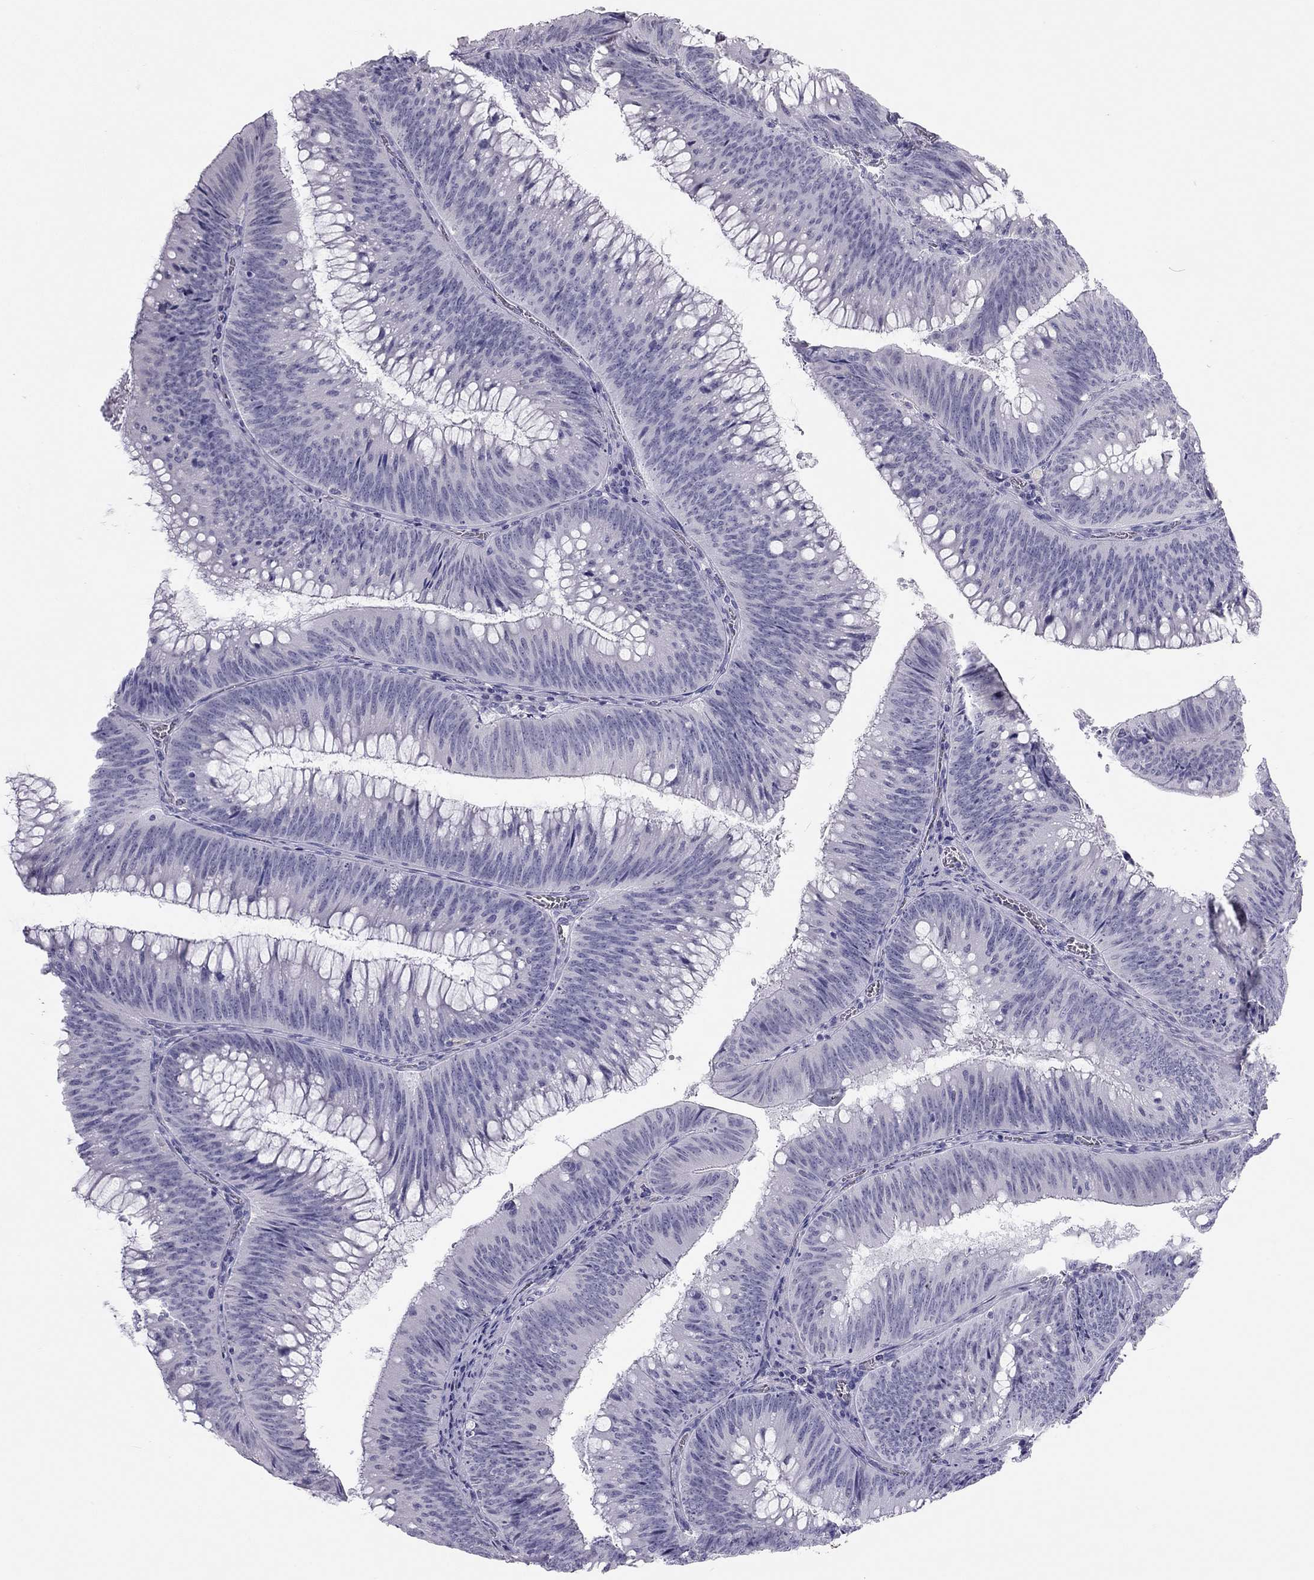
{"staining": {"intensity": "negative", "quantity": "none", "location": "none"}, "tissue": "colorectal cancer", "cell_type": "Tumor cells", "image_type": "cancer", "snomed": [{"axis": "morphology", "description": "Adenocarcinoma, NOS"}, {"axis": "topography", "description": "Rectum"}], "caption": "An IHC image of colorectal cancer is shown. There is no staining in tumor cells of colorectal cancer.", "gene": "SPATA12", "patient": {"sex": "female", "age": 72}}